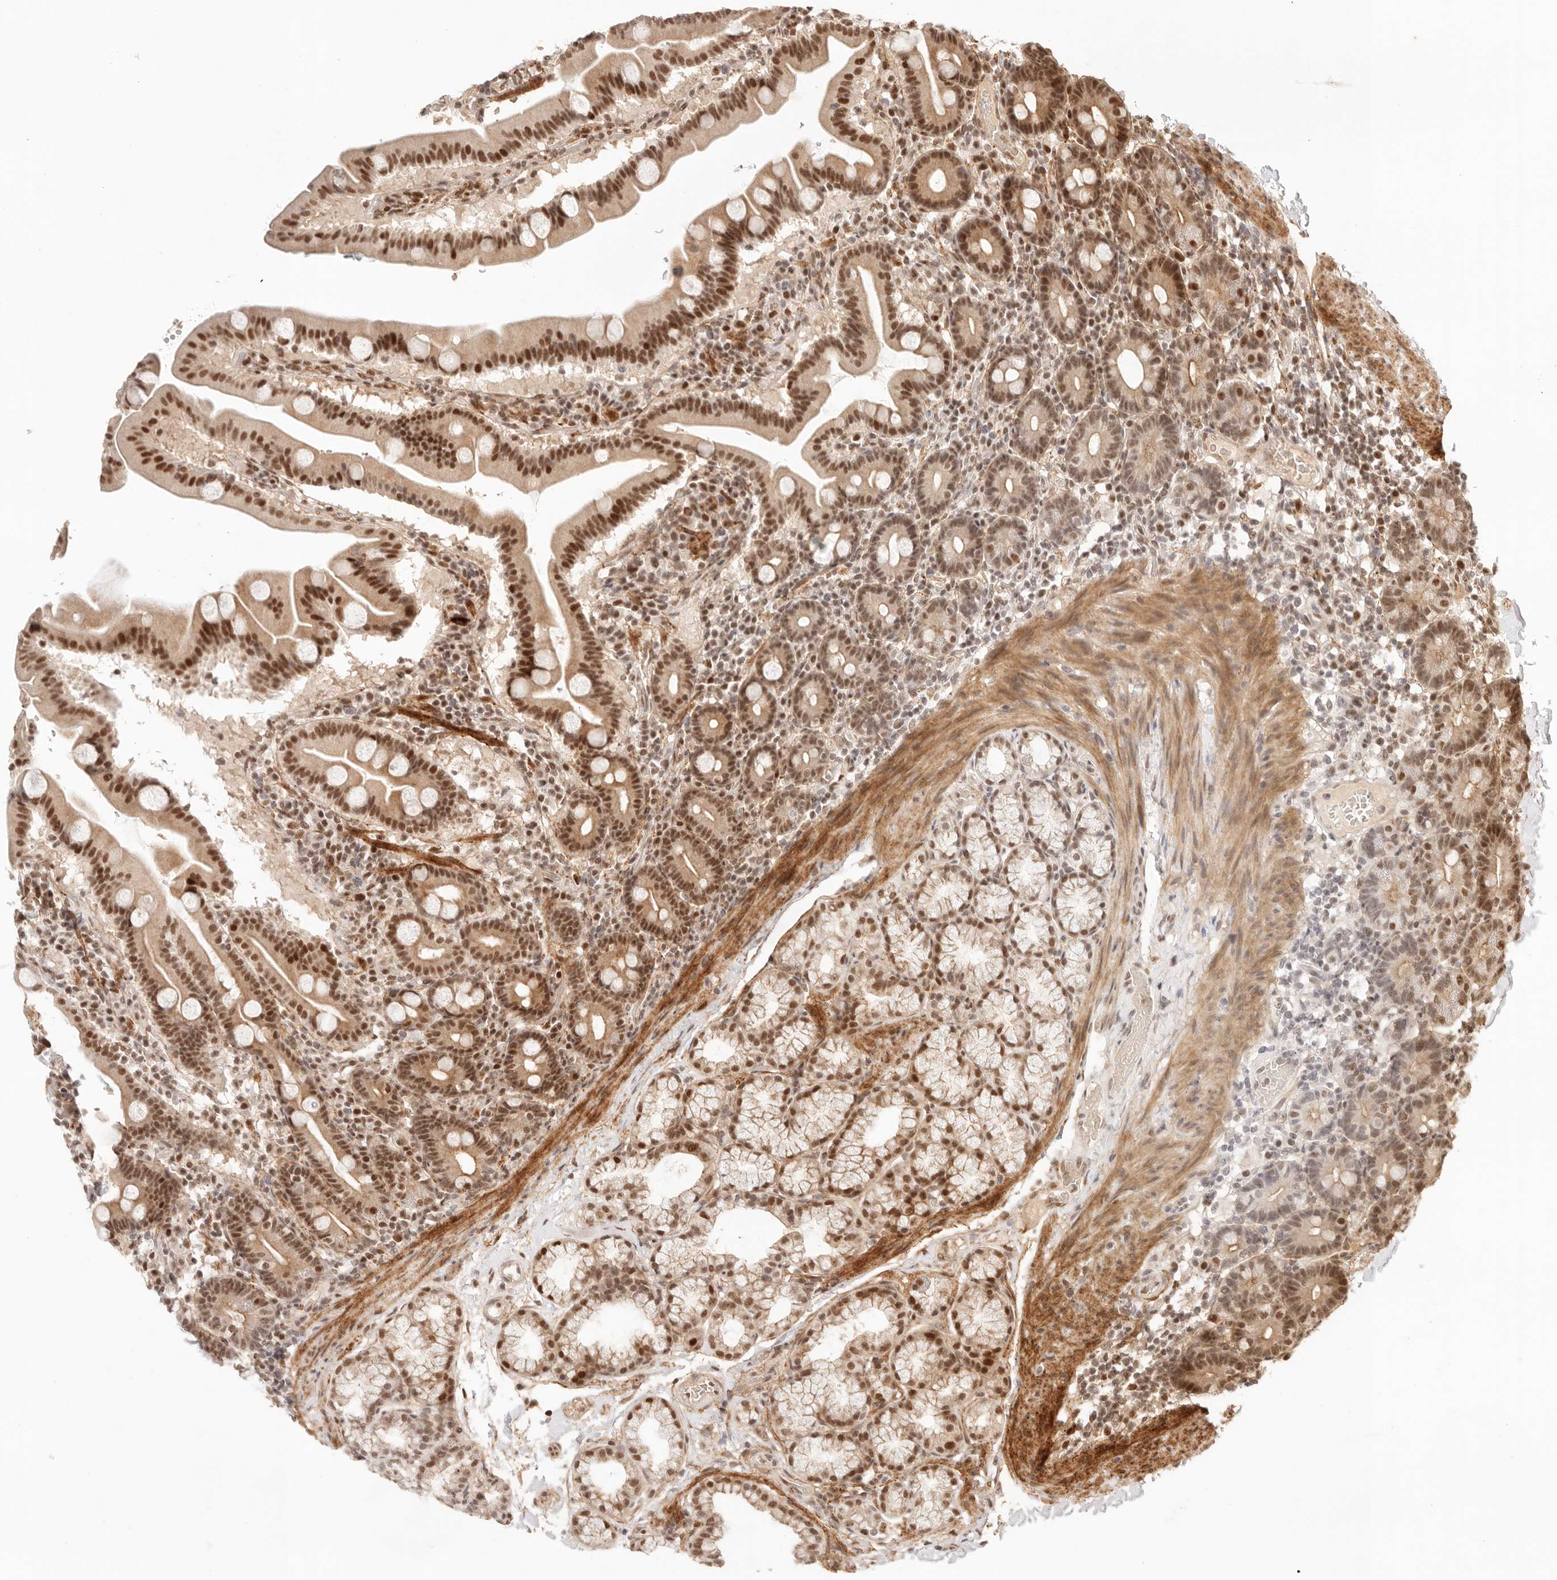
{"staining": {"intensity": "strong", "quantity": ">75%", "location": "nuclear"}, "tissue": "duodenum", "cell_type": "Glandular cells", "image_type": "normal", "snomed": [{"axis": "morphology", "description": "Normal tissue, NOS"}, {"axis": "topography", "description": "Duodenum"}], "caption": "A brown stain labels strong nuclear staining of a protein in glandular cells of unremarkable duodenum.", "gene": "GTF2E2", "patient": {"sex": "male", "age": 54}}